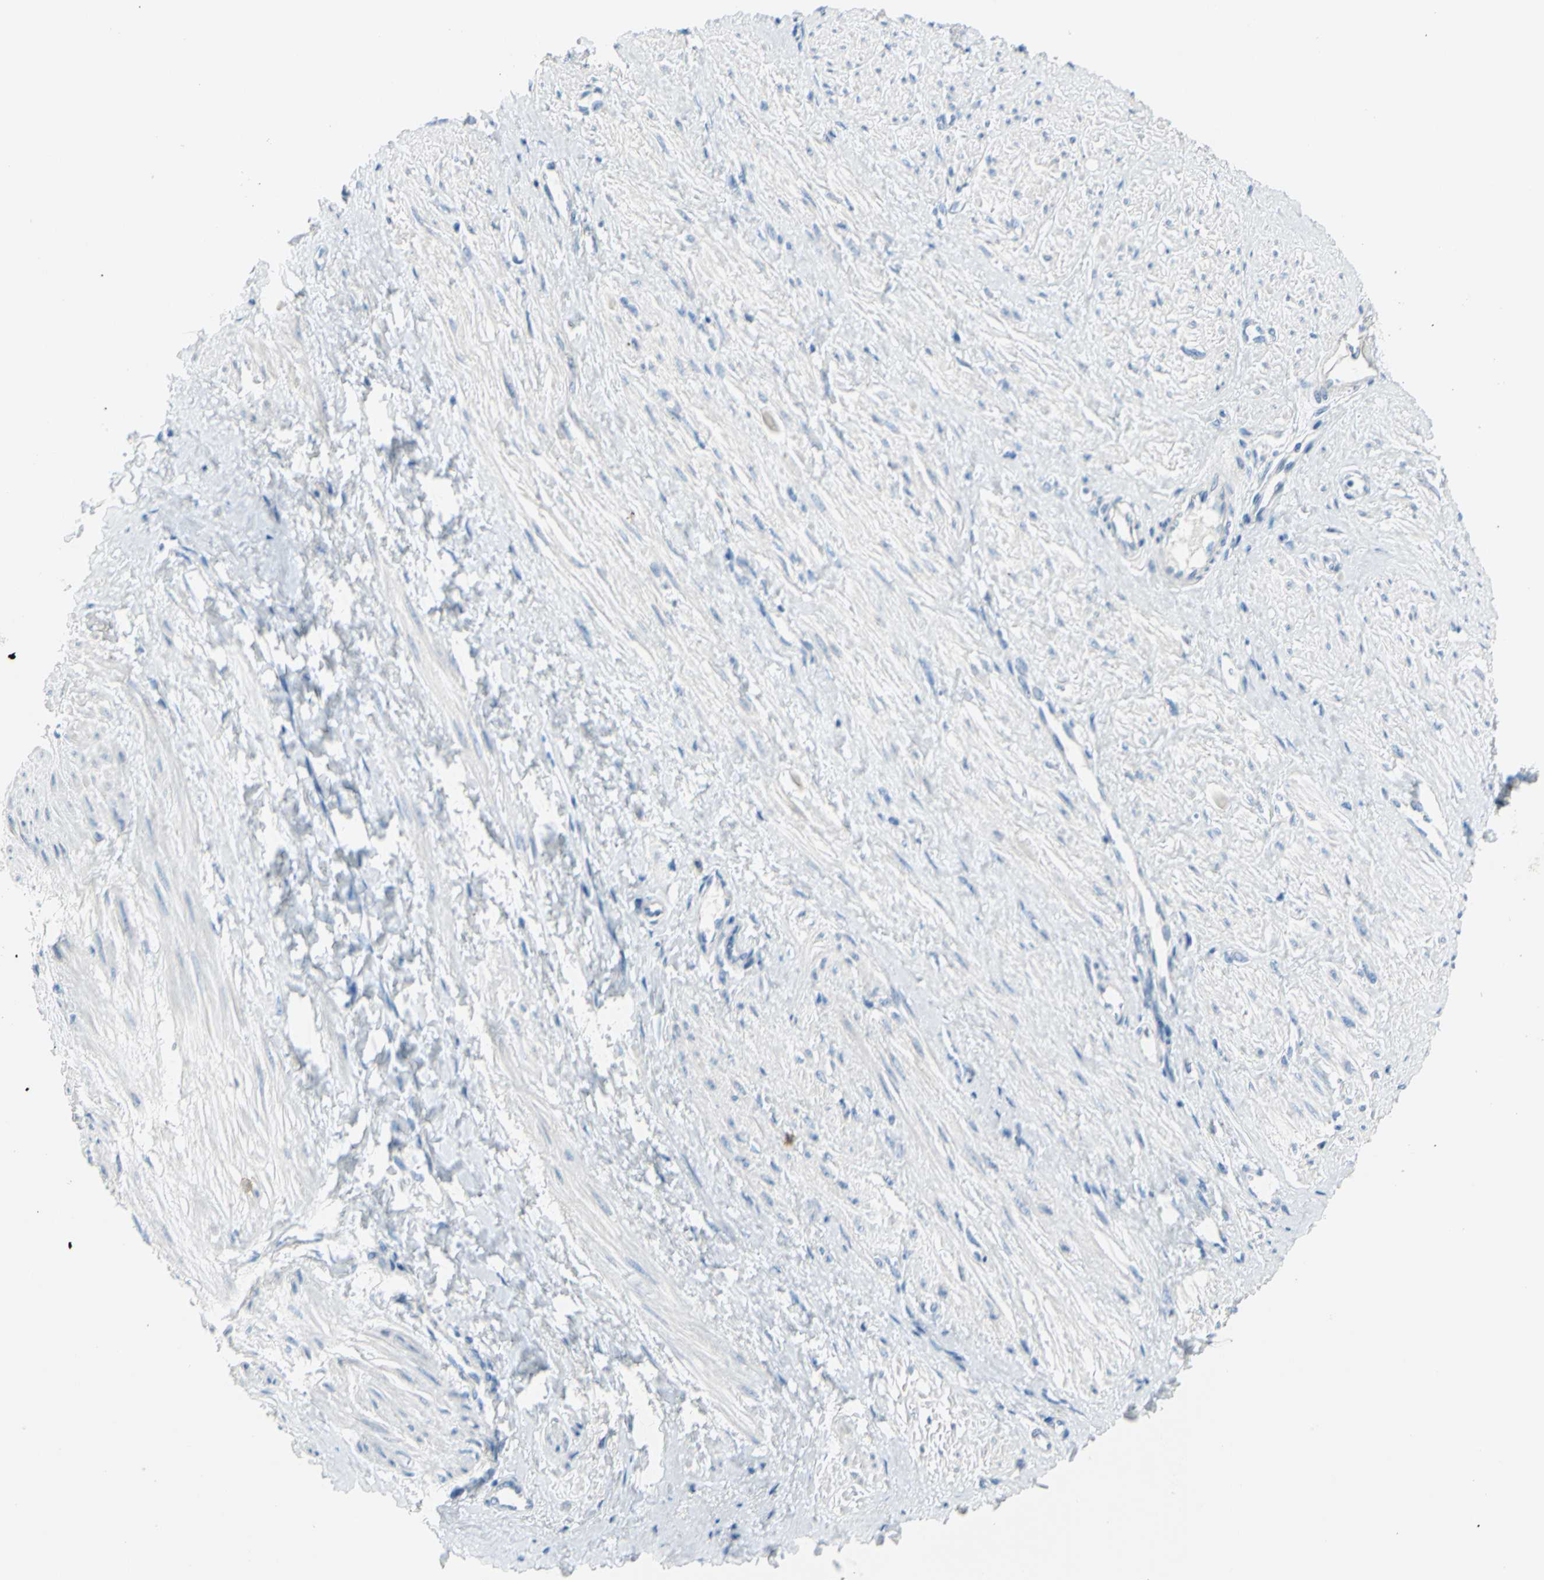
{"staining": {"intensity": "negative", "quantity": "none", "location": "none"}, "tissue": "smooth muscle", "cell_type": "Smooth muscle cells", "image_type": "normal", "snomed": [{"axis": "morphology", "description": "Normal tissue, NOS"}, {"axis": "topography", "description": "Smooth muscle"}, {"axis": "topography", "description": "Uterus"}], "caption": "There is no significant expression in smooth muscle cells of smooth muscle. (DAB (3,3'-diaminobenzidine) immunohistochemistry (IHC) visualized using brightfield microscopy, high magnification).", "gene": "DCT", "patient": {"sex": "female", "age": 39}}